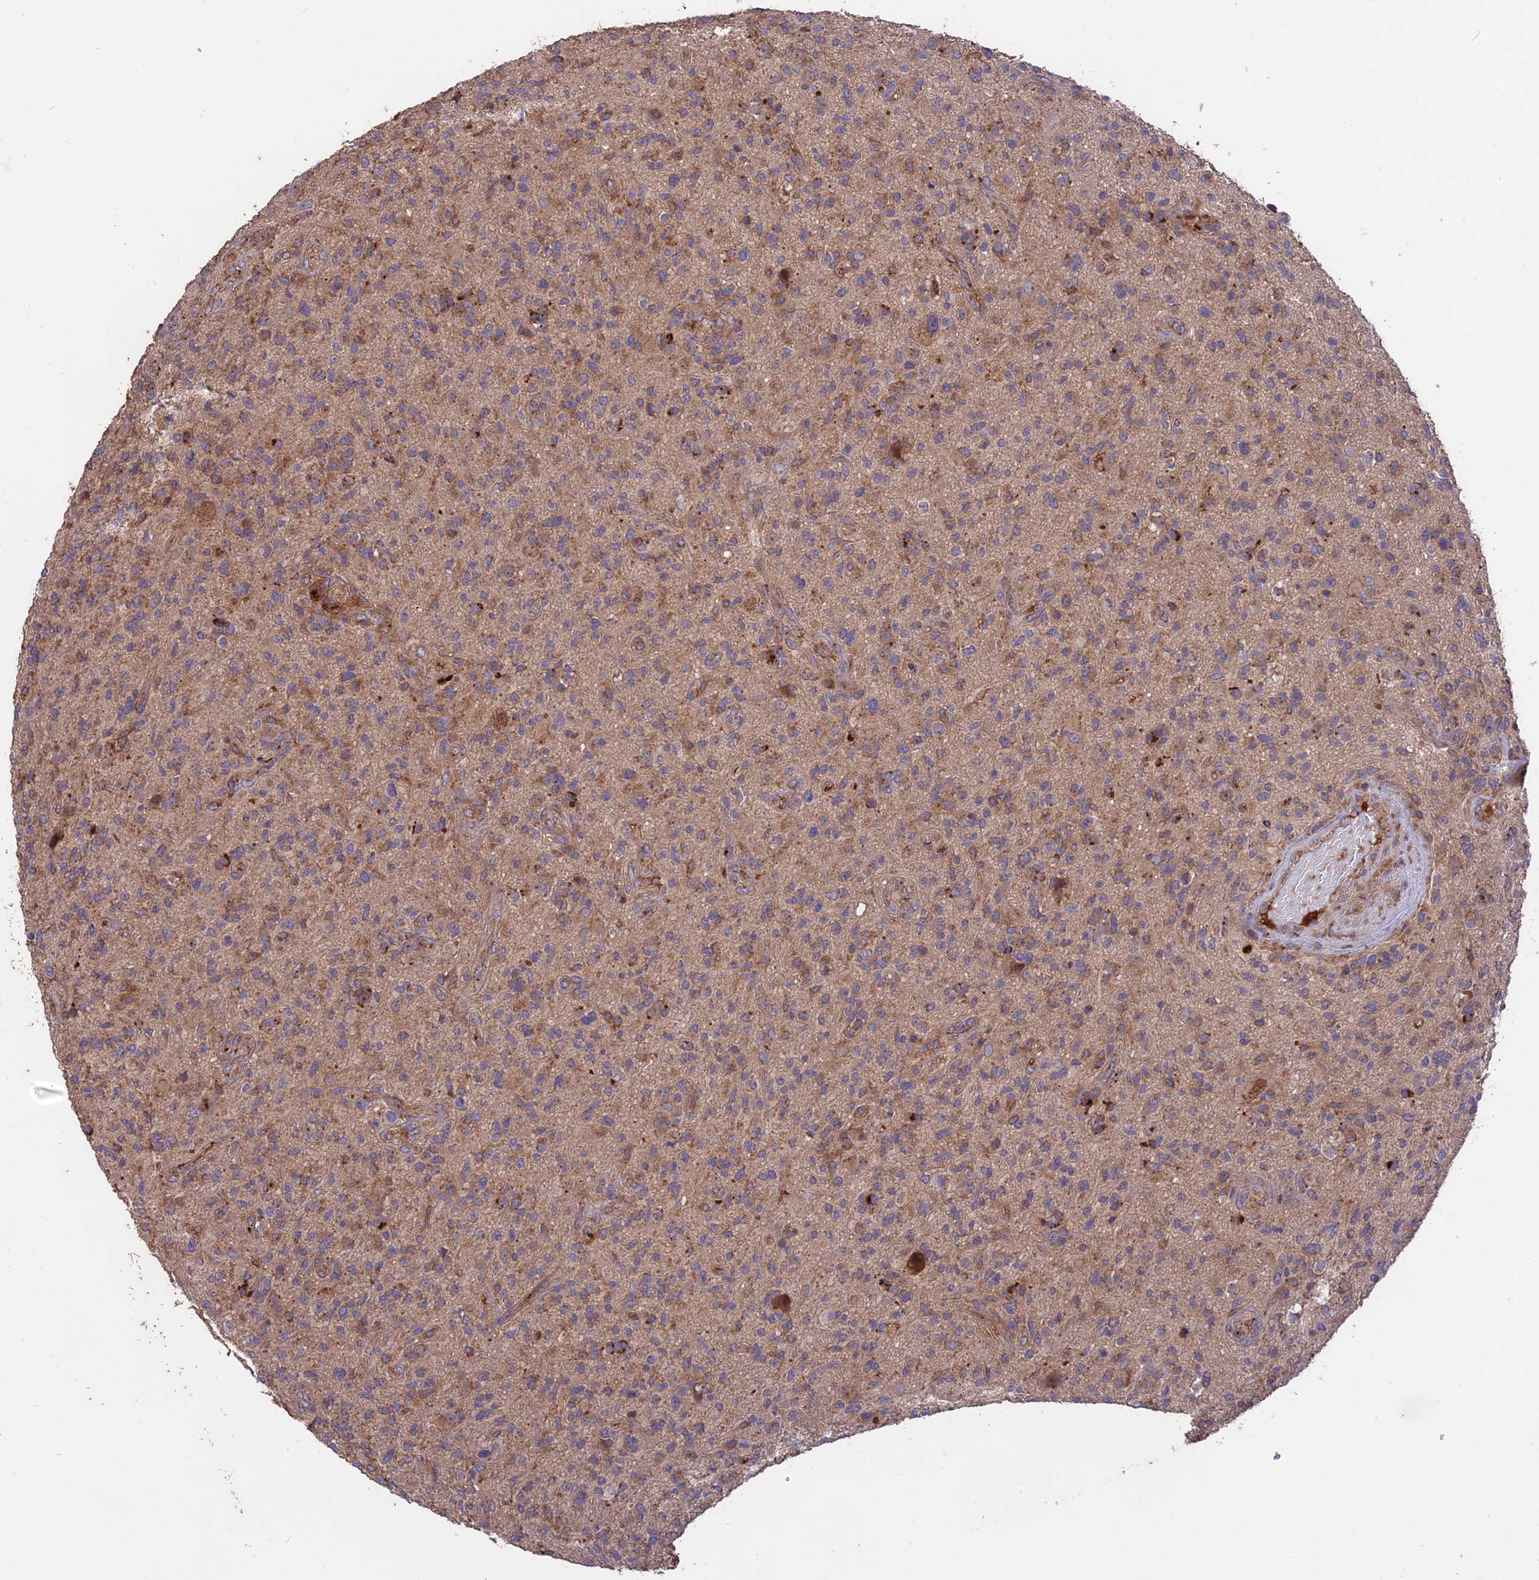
{"staining": {"intensity": "moderate", "quantity": ">75%", "location": "cytoplasmic/membranous"}, "tissue": "glioma", "cell_type": "Tumor cells", "image_type": "cancer", "snomed": [{"axis": "morphology", "description": "Glioma, malignant, High grade"}, {"axis": "topography", "description": "Brain"}], "caption": "There is medium levels of moderate cytoplasmic/membranous positivity in tumor cells of glioma, as demonstrated by immunohistochemical staining (brown color).", "gene": "NUDT8", "patient": {"sex": "male", "age": 47}}